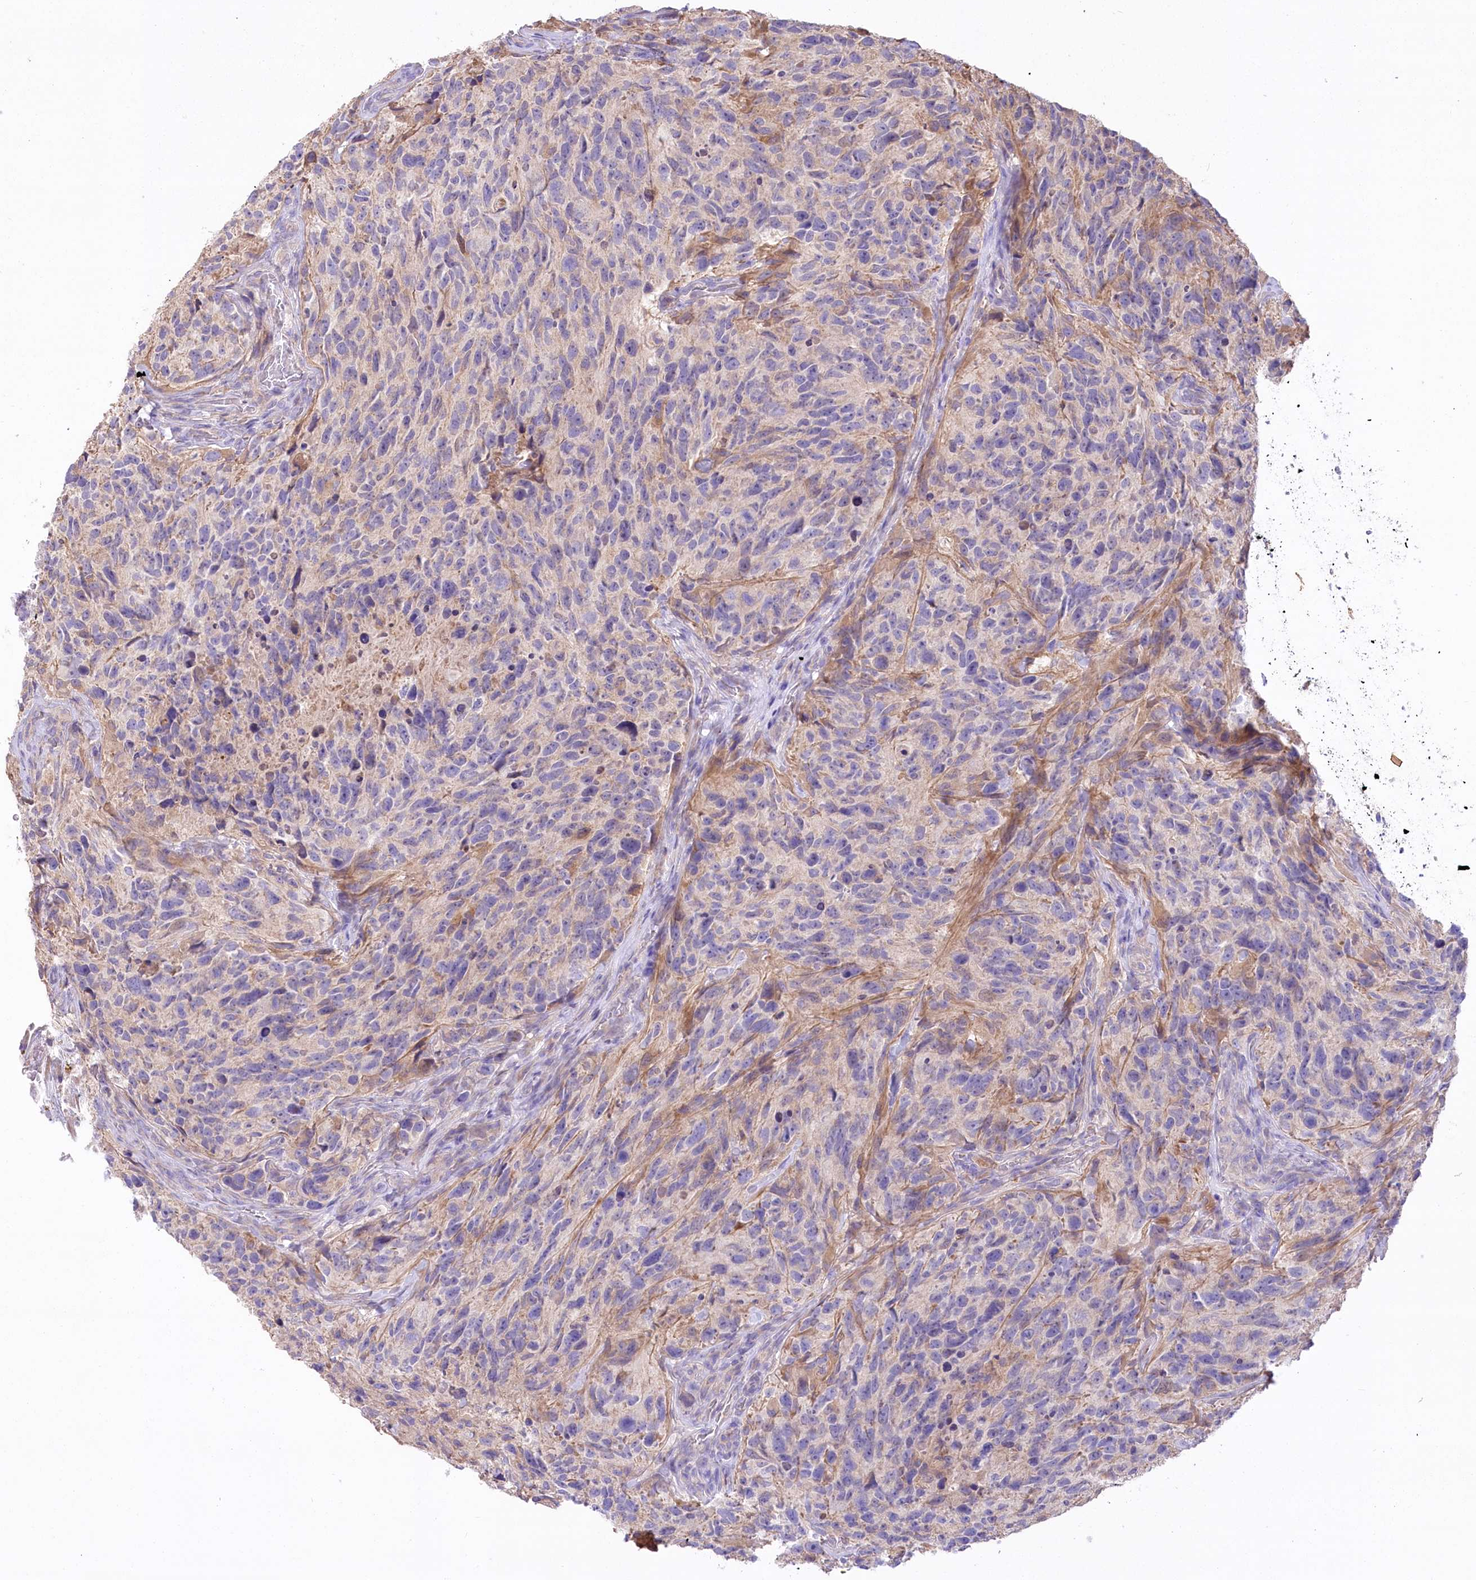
{"staining": {"intensity": "negative", "quantity": "none", "location": "none"}, "tissue": "glioma", "cell_type": "Tumor cells", "image_type": "cancer", "snomed": [{"axis": "morphology", "description": "Glioma, malignant, High grade"}, {"axis": "topography", "description": "Brain"}], "caption": "Tumor cells show no significant positivity in malignant high-grade glioma.", "gene": "PBLD", "patient": {"sex": "male", "age": 69}}